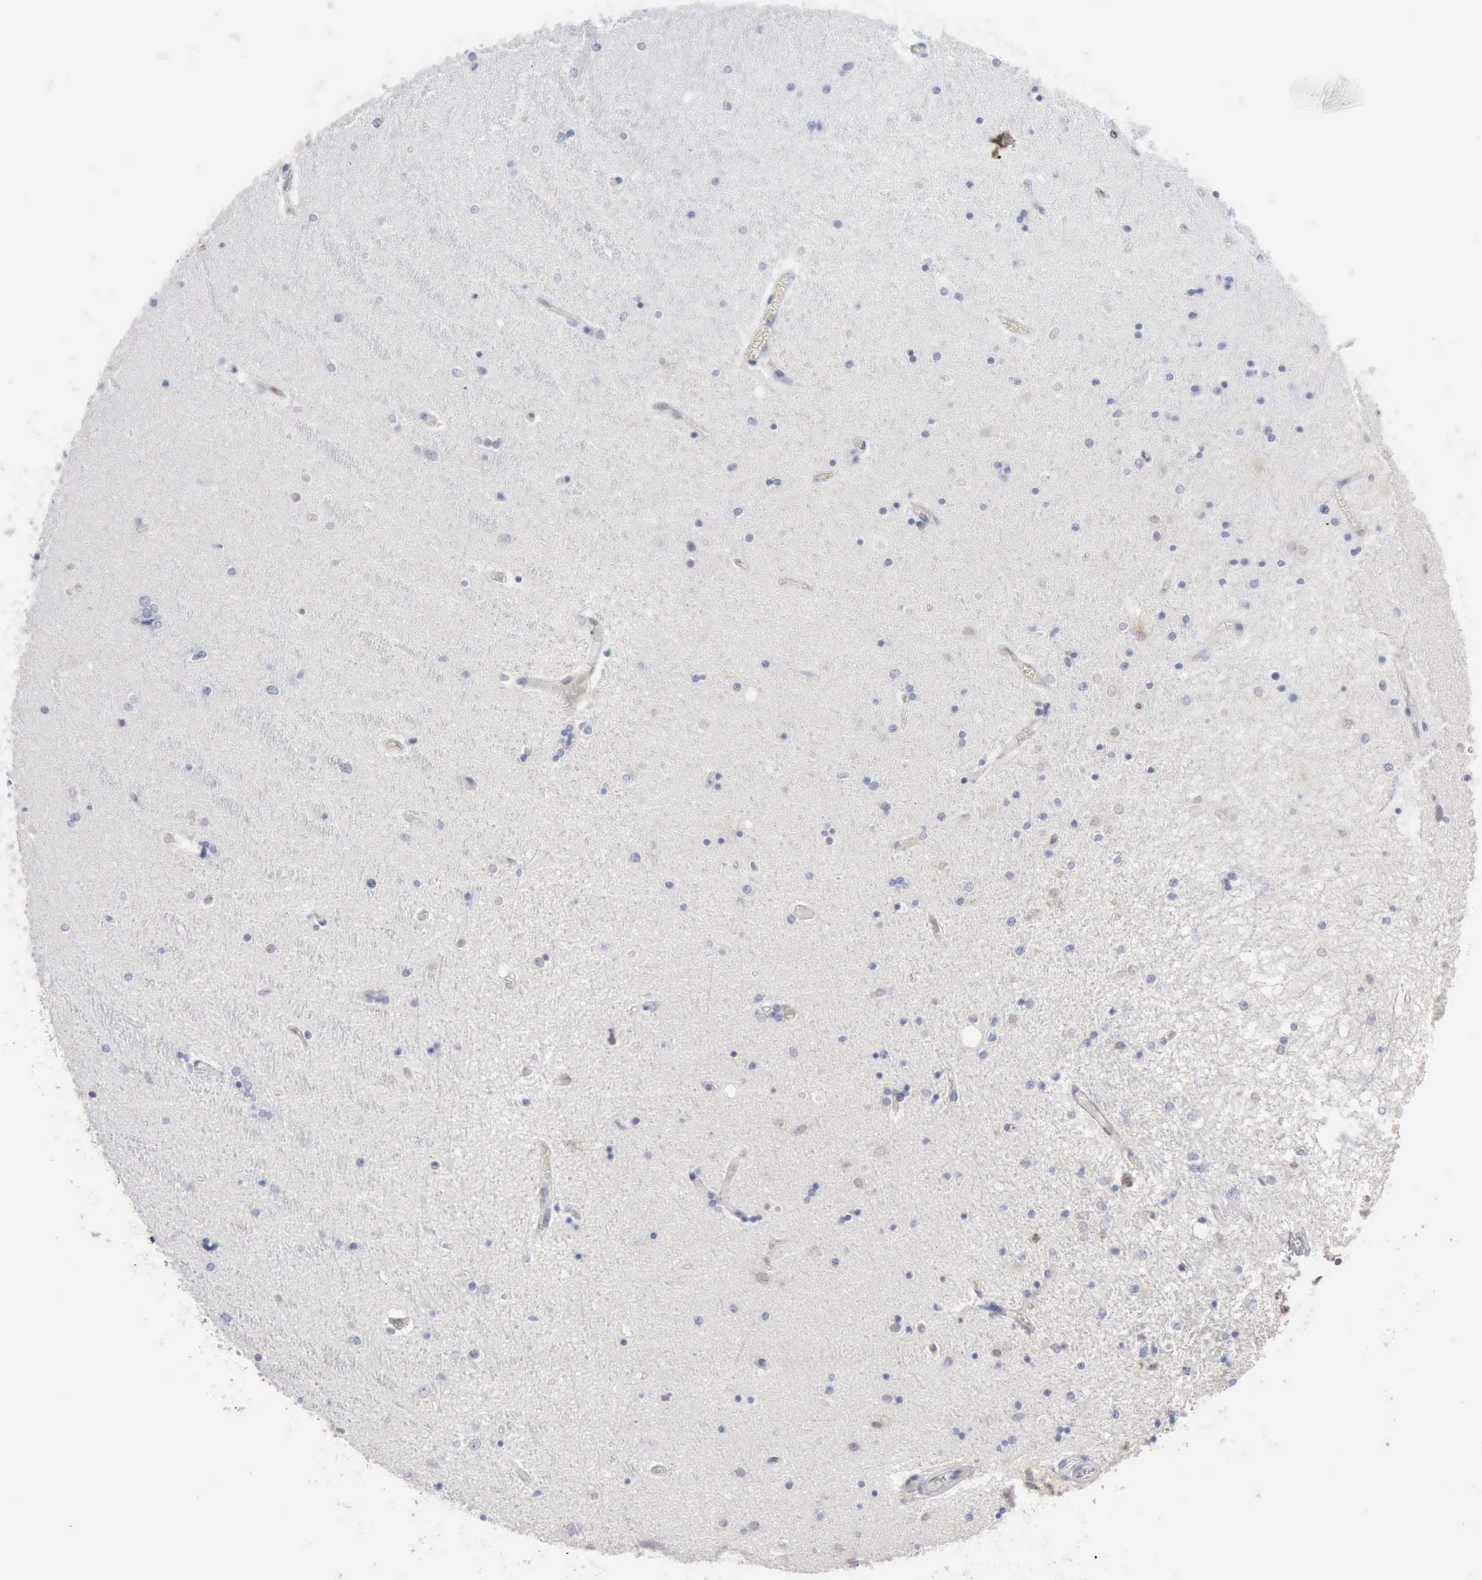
{"staining": {"intensity": "negative", "quantity": "none", "location": "none"}, "tissue": "hippocampus", "cell_type": "Glial cells", "image_type": "normal", "snomed": [{"axis": "morphology", "description": "Normal tissue, NOS"}, {"axis": "topography", "description": "Hippocampus"}], "caption": "Immunohistochemical staining of unremarkable human hippocampus reveals no significant positivity in glial cells.", "gene": "STAT1", "patient": {"sex": "female", "age": 54}}